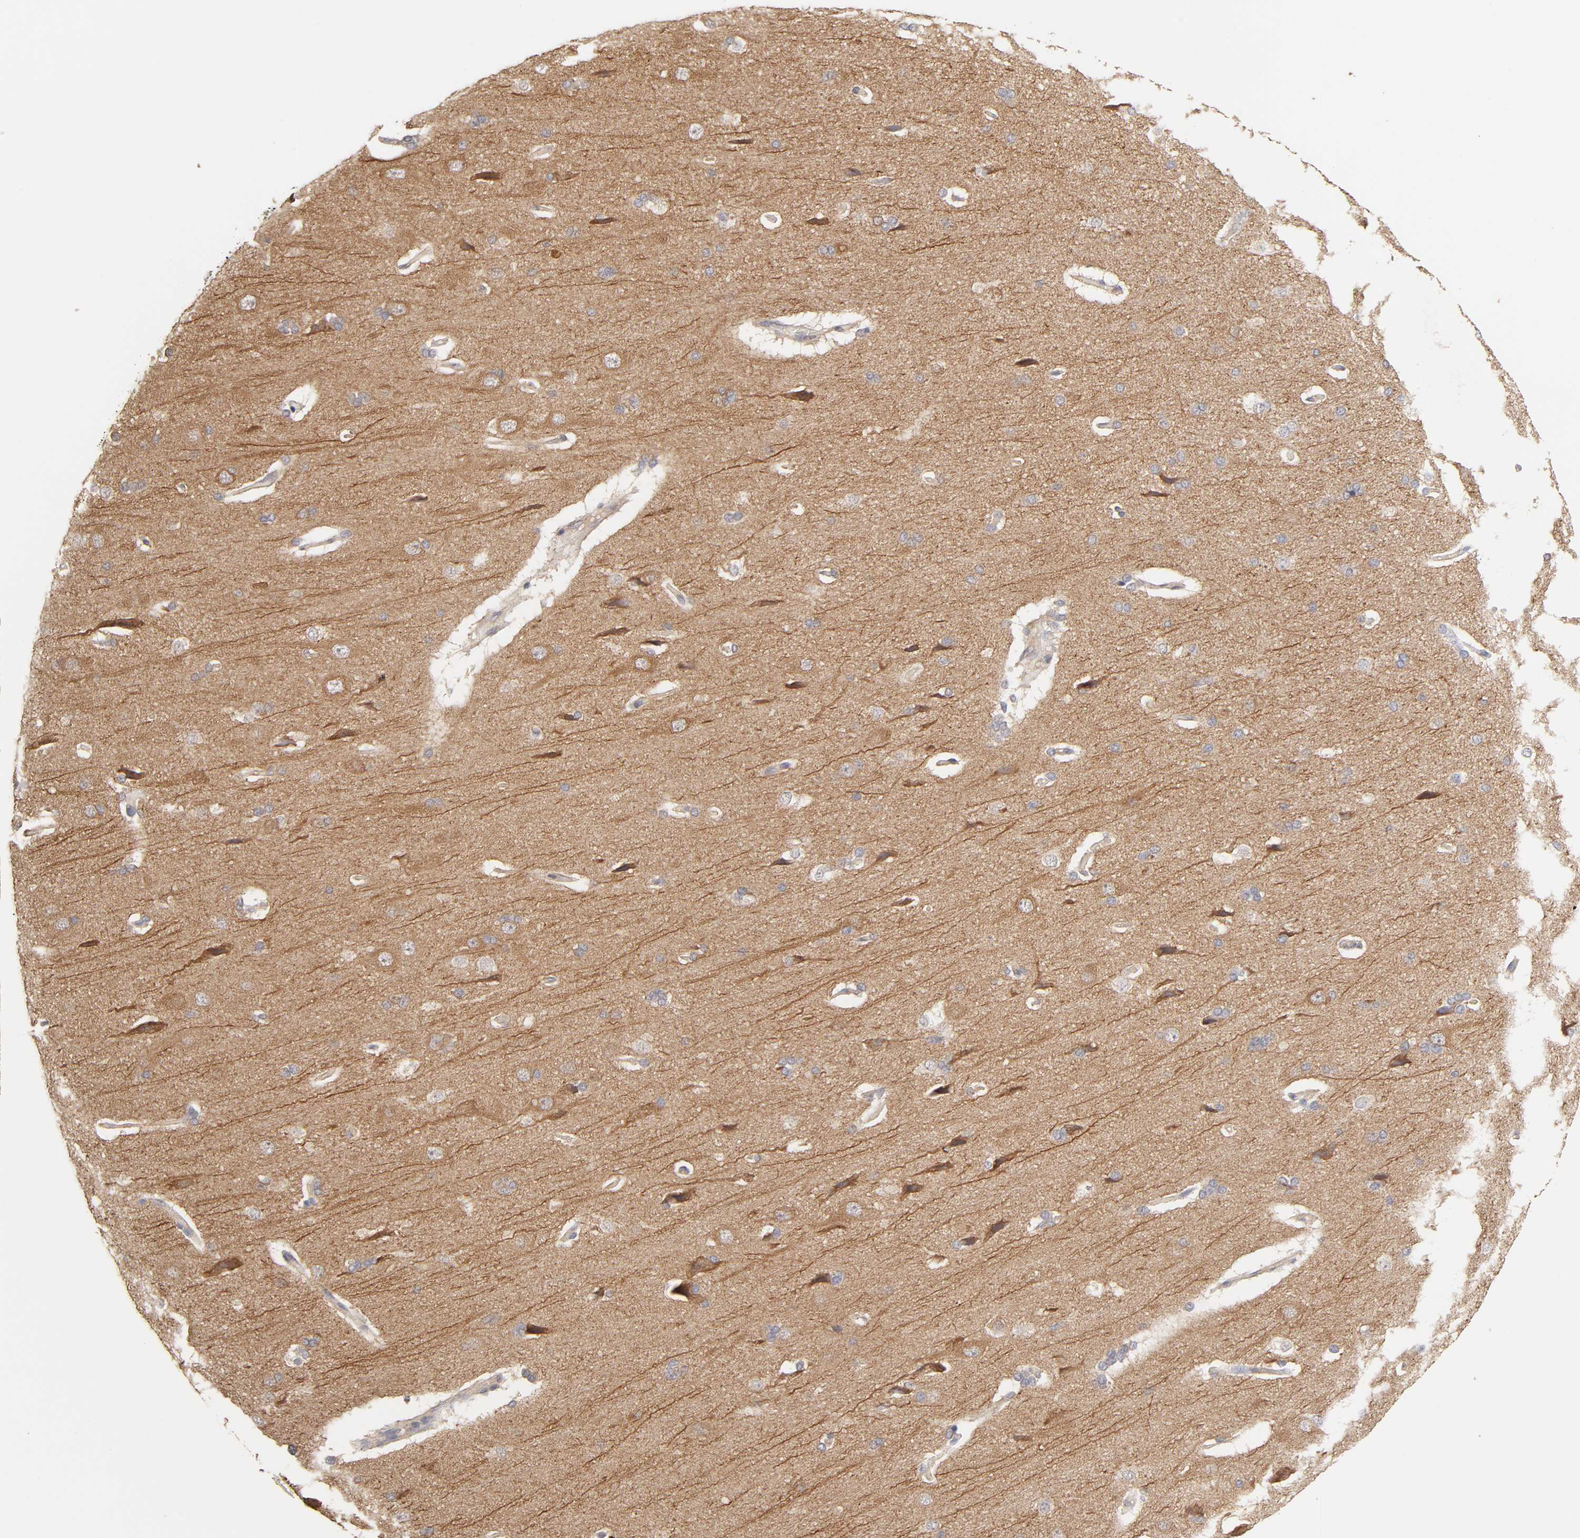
{"staining": {"intensity": "negative", "quantity": "none", "location": "none"}, "tissue": "cerebral cortex", "cell_type": "Endothelial cells", "image_type": "normal", "snomed": [{"axis": "morphology", "description": "Normal tissue, NOS"}, {"axis": "topography", "description": "Cerebral cortex"}], "caption": "Endothelial cells are negative for protein expression in unremarkable human cerebral cortex. The staining is performed using DAB (3,3'-diaminobenzidine) brown chromogen with nuclei counter-stained in using hematoxylin.", "gene": "AP1G2", "patient": {"sex": "male", "age": 62}}